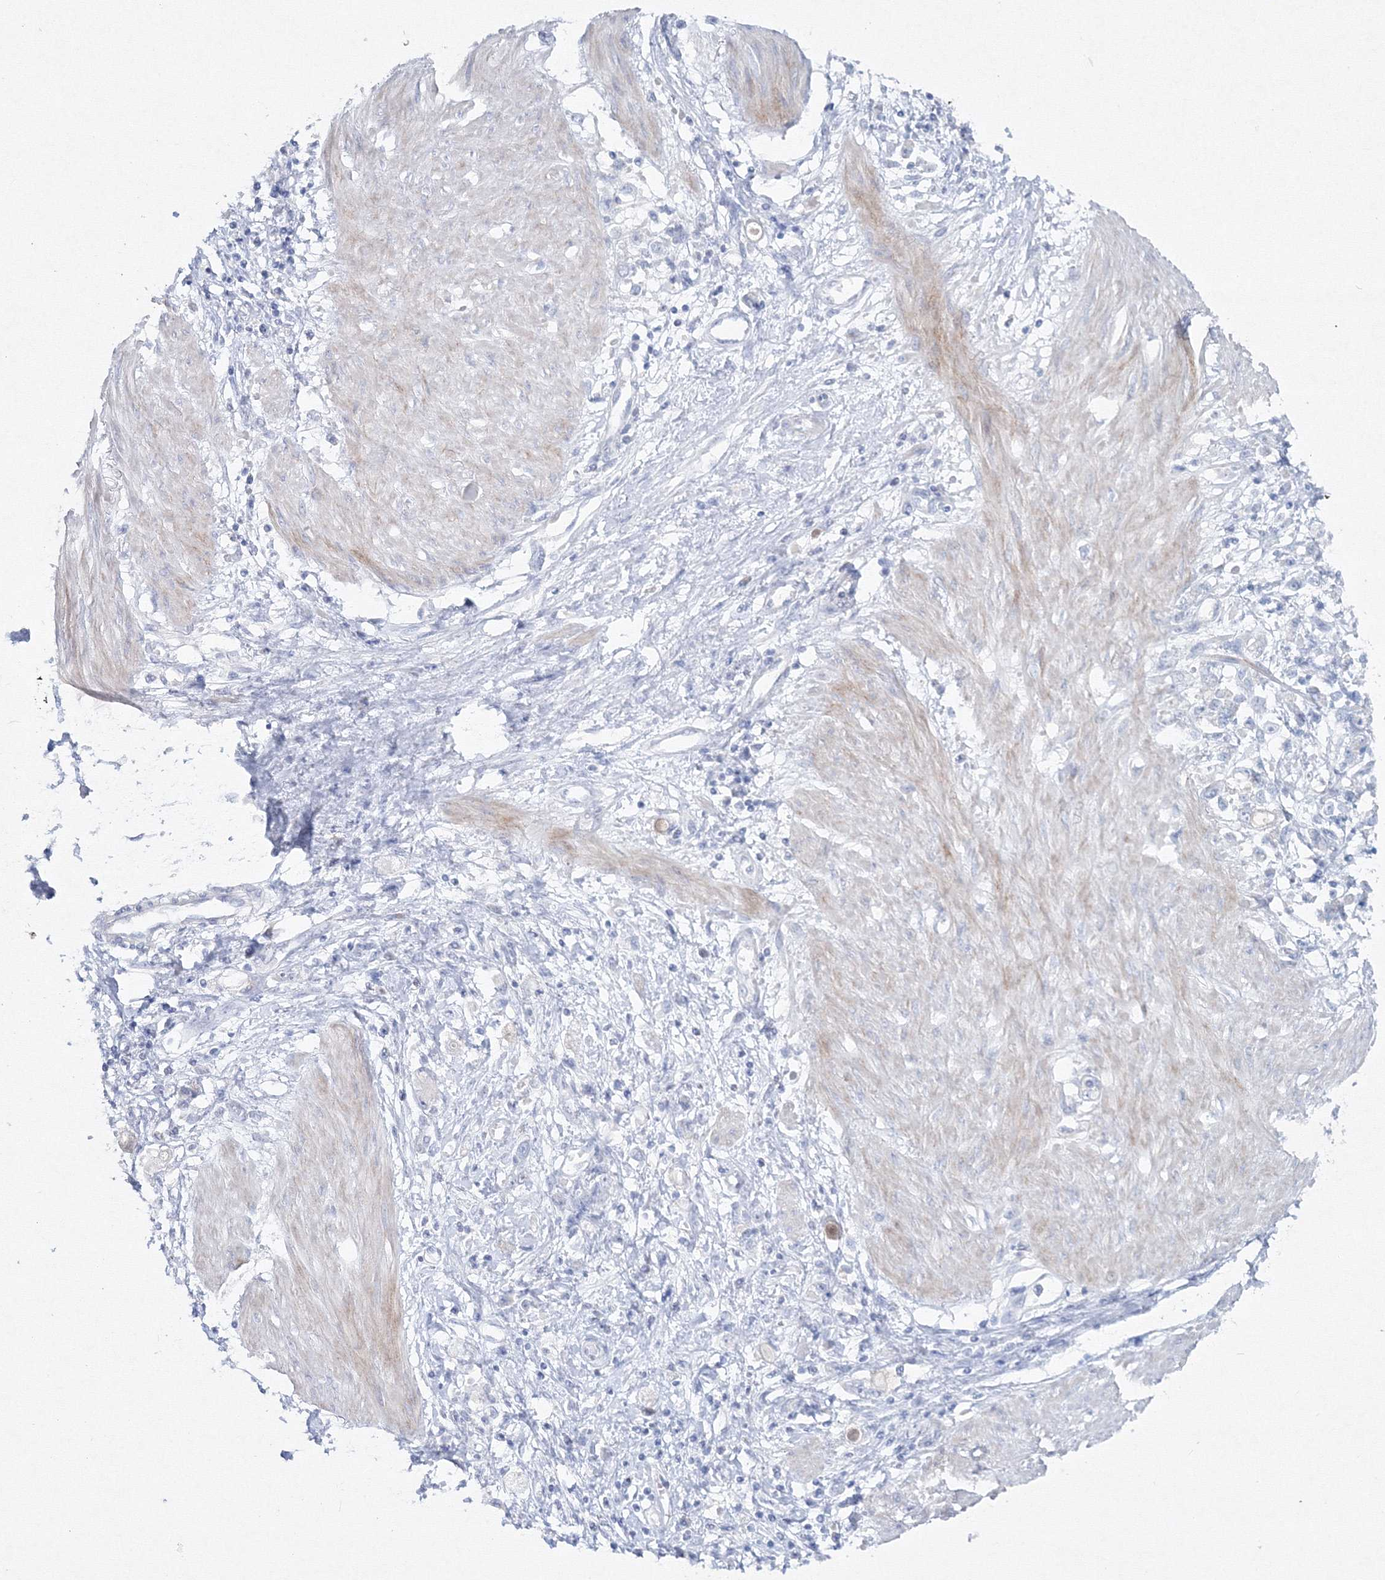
{"staining": {"intensity": "negative", "quantity": "none", "location": "none"}, "tissue": "stomach cancer", "cell_type": "Tumor cells", "image_type": "cancer", "snomed": [{"axis": "morphology", "description": "Adenocarcinoma, NOS"}, {"axis": "topography", "description": "Stomach"}], "caption": "Tumor cells are negative for protein expression in human stomach cancer (adenocarcinoma). (DAB (3,3'-diaminobenzidine) IHC, high magnification).", "gene": "GCKR", "patient": {"sex": "female", "age": 76}}